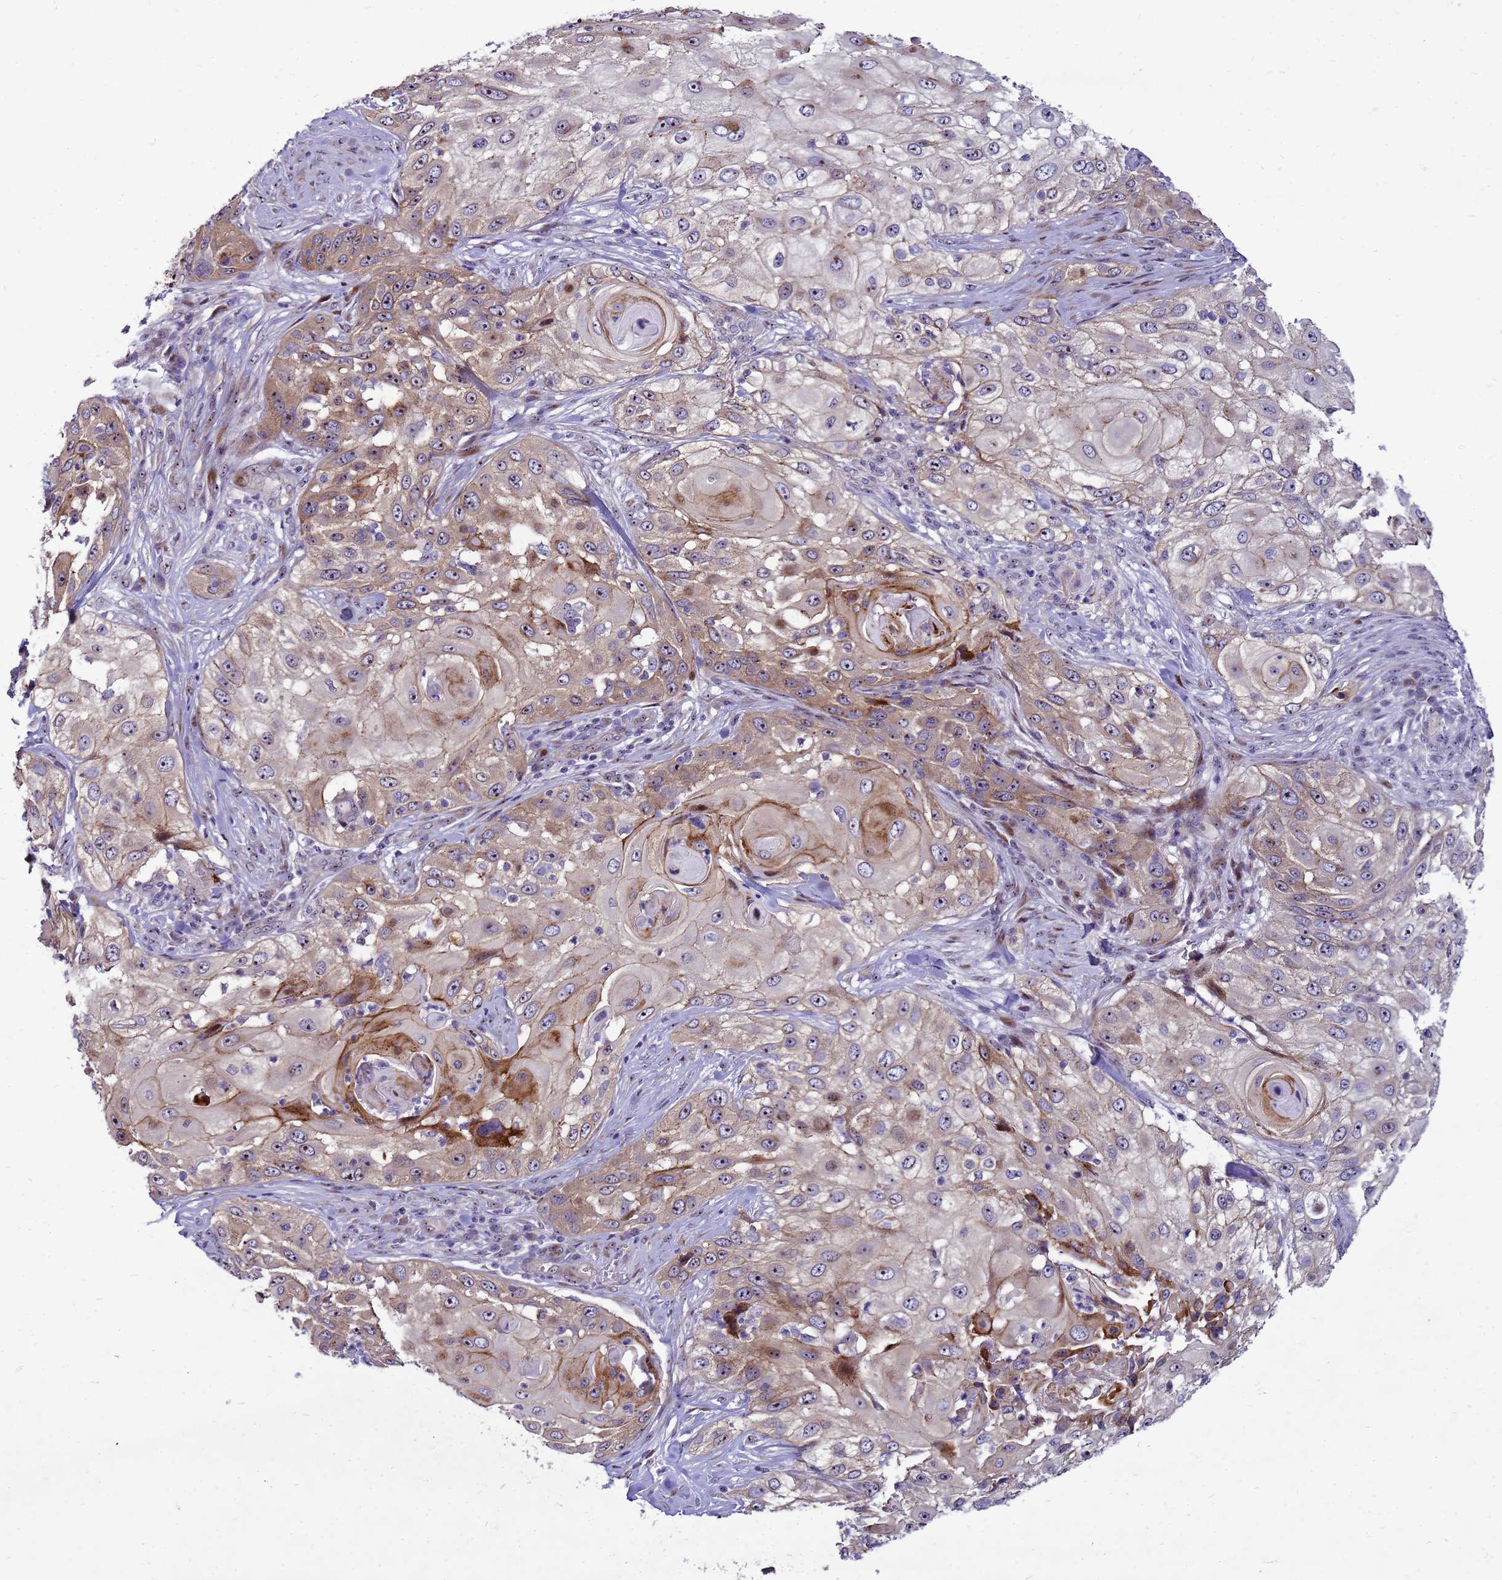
{"staining": {"intensity": "moderate", "quantity": "<25%", "location": "cytoplasmic/membranous"}, "tissue": "skin cancer", "cell_type": "Tumor cells", "image_type": "cancer", "snomed": [{"axis": "morphology", "description": "Squamous cell carcinoma, NOS"}, {"axis": "topography", "description": "Skin"}], "caption": "Squamous cell carcinoma (skin) stained with immunohistochemistry (IHC) demonstrates moderate cytoplasmic/membranous positivity in about <25% of tumor cells.", "gene": "RSPO1", "patient": {"sex": "female", "age": 44}}